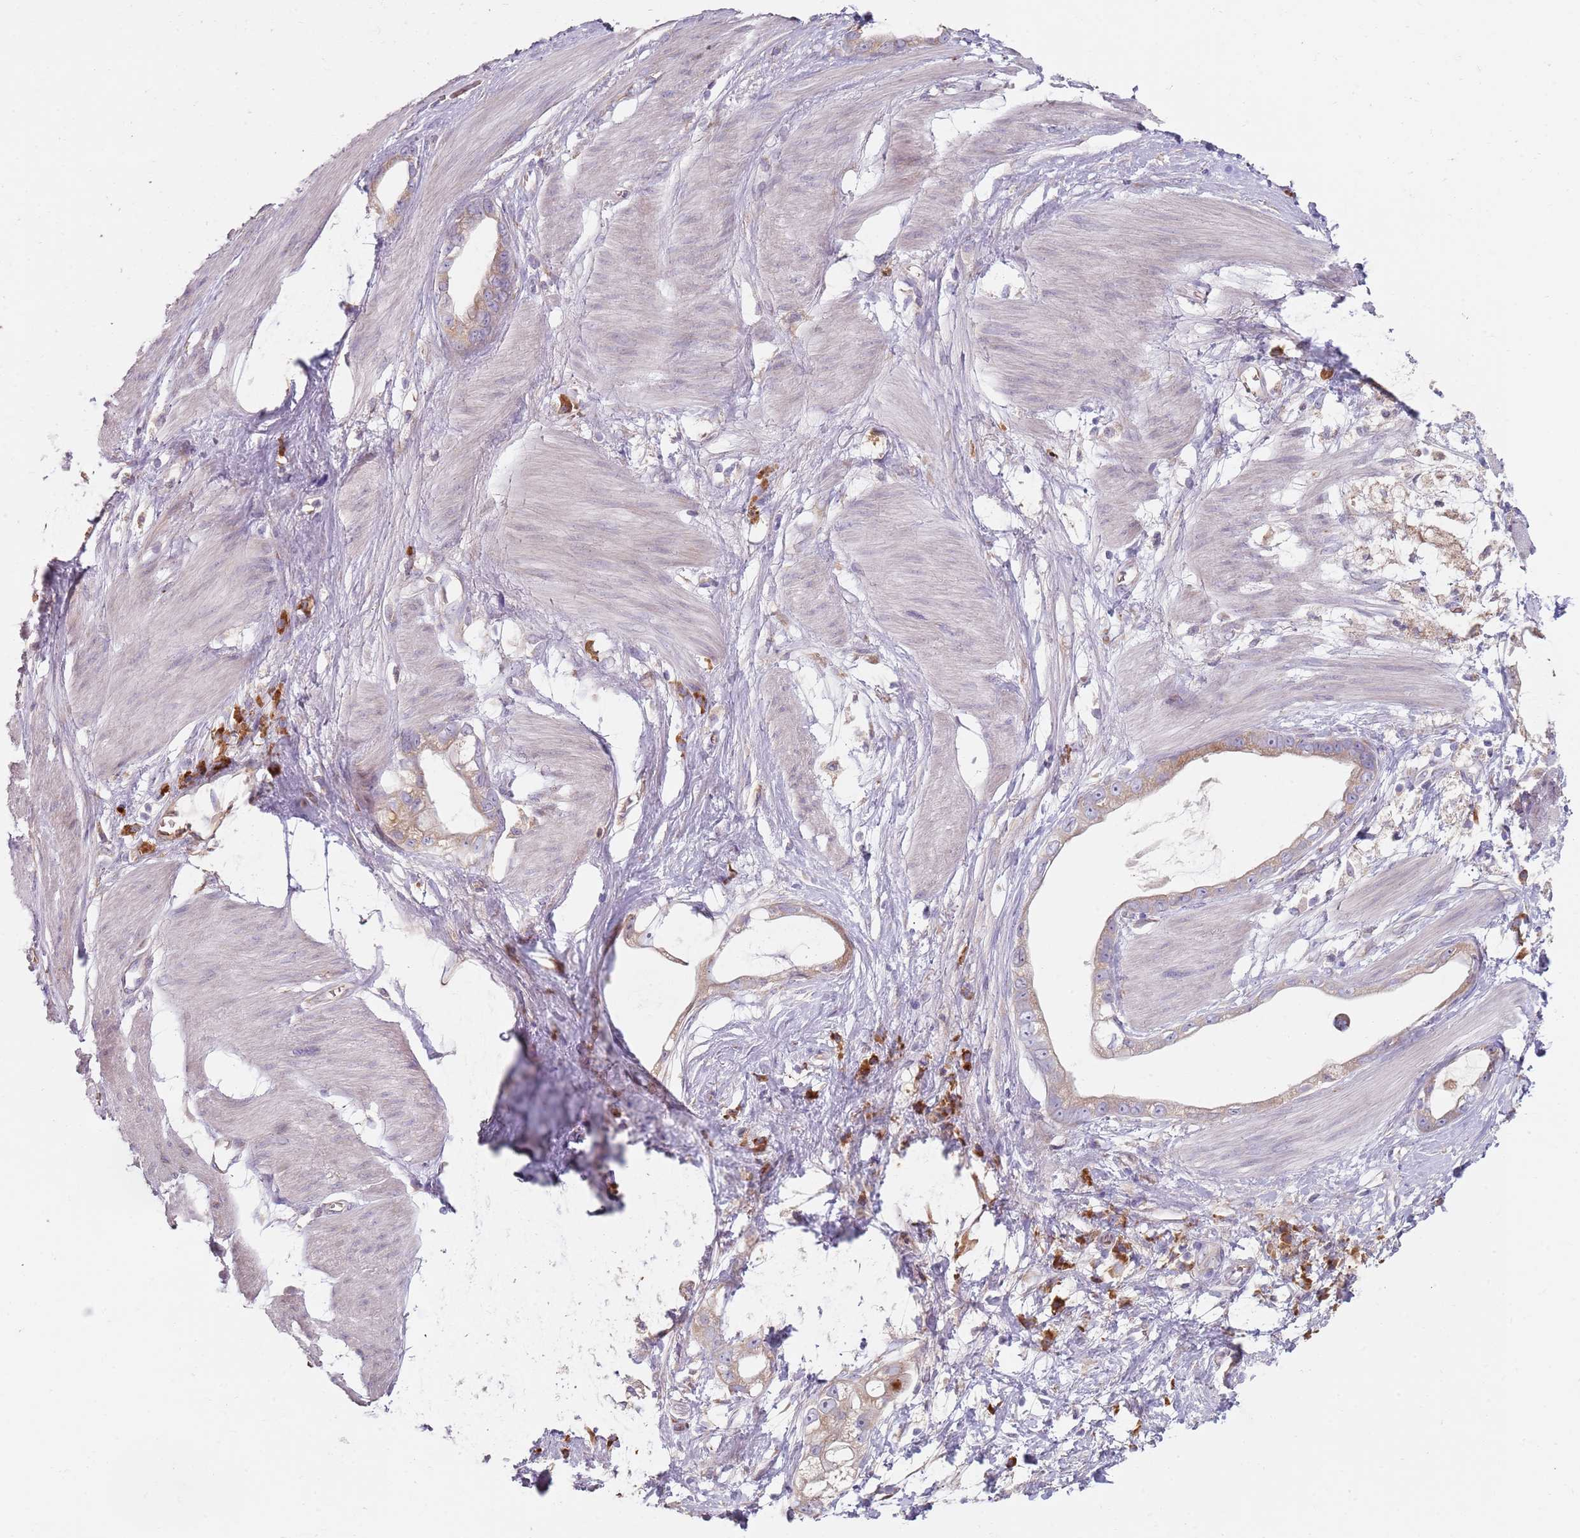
{"staining": {"intensity": "moderate", "quantity": "25%-75%", "location": "cytoplasmic/membranous"}, "tissue": "stomach cancer", "cell_type": "Tumor cells", "image_type": "cancer", "snomed": [{"axis": "morphology", "description": "Adenocarcinoma, NOS"}, {"axis": "topography", "description": "Stomach"}], "caption": "There is medium levels of moderate cytoplasmic/membranous staining in tumor cells of stomach adenocarcinoma, as demonstrated by immunohistochemical staining (brown color).", "gene": "SPATA2", "patient": {"sex": "male", "age": 55}}